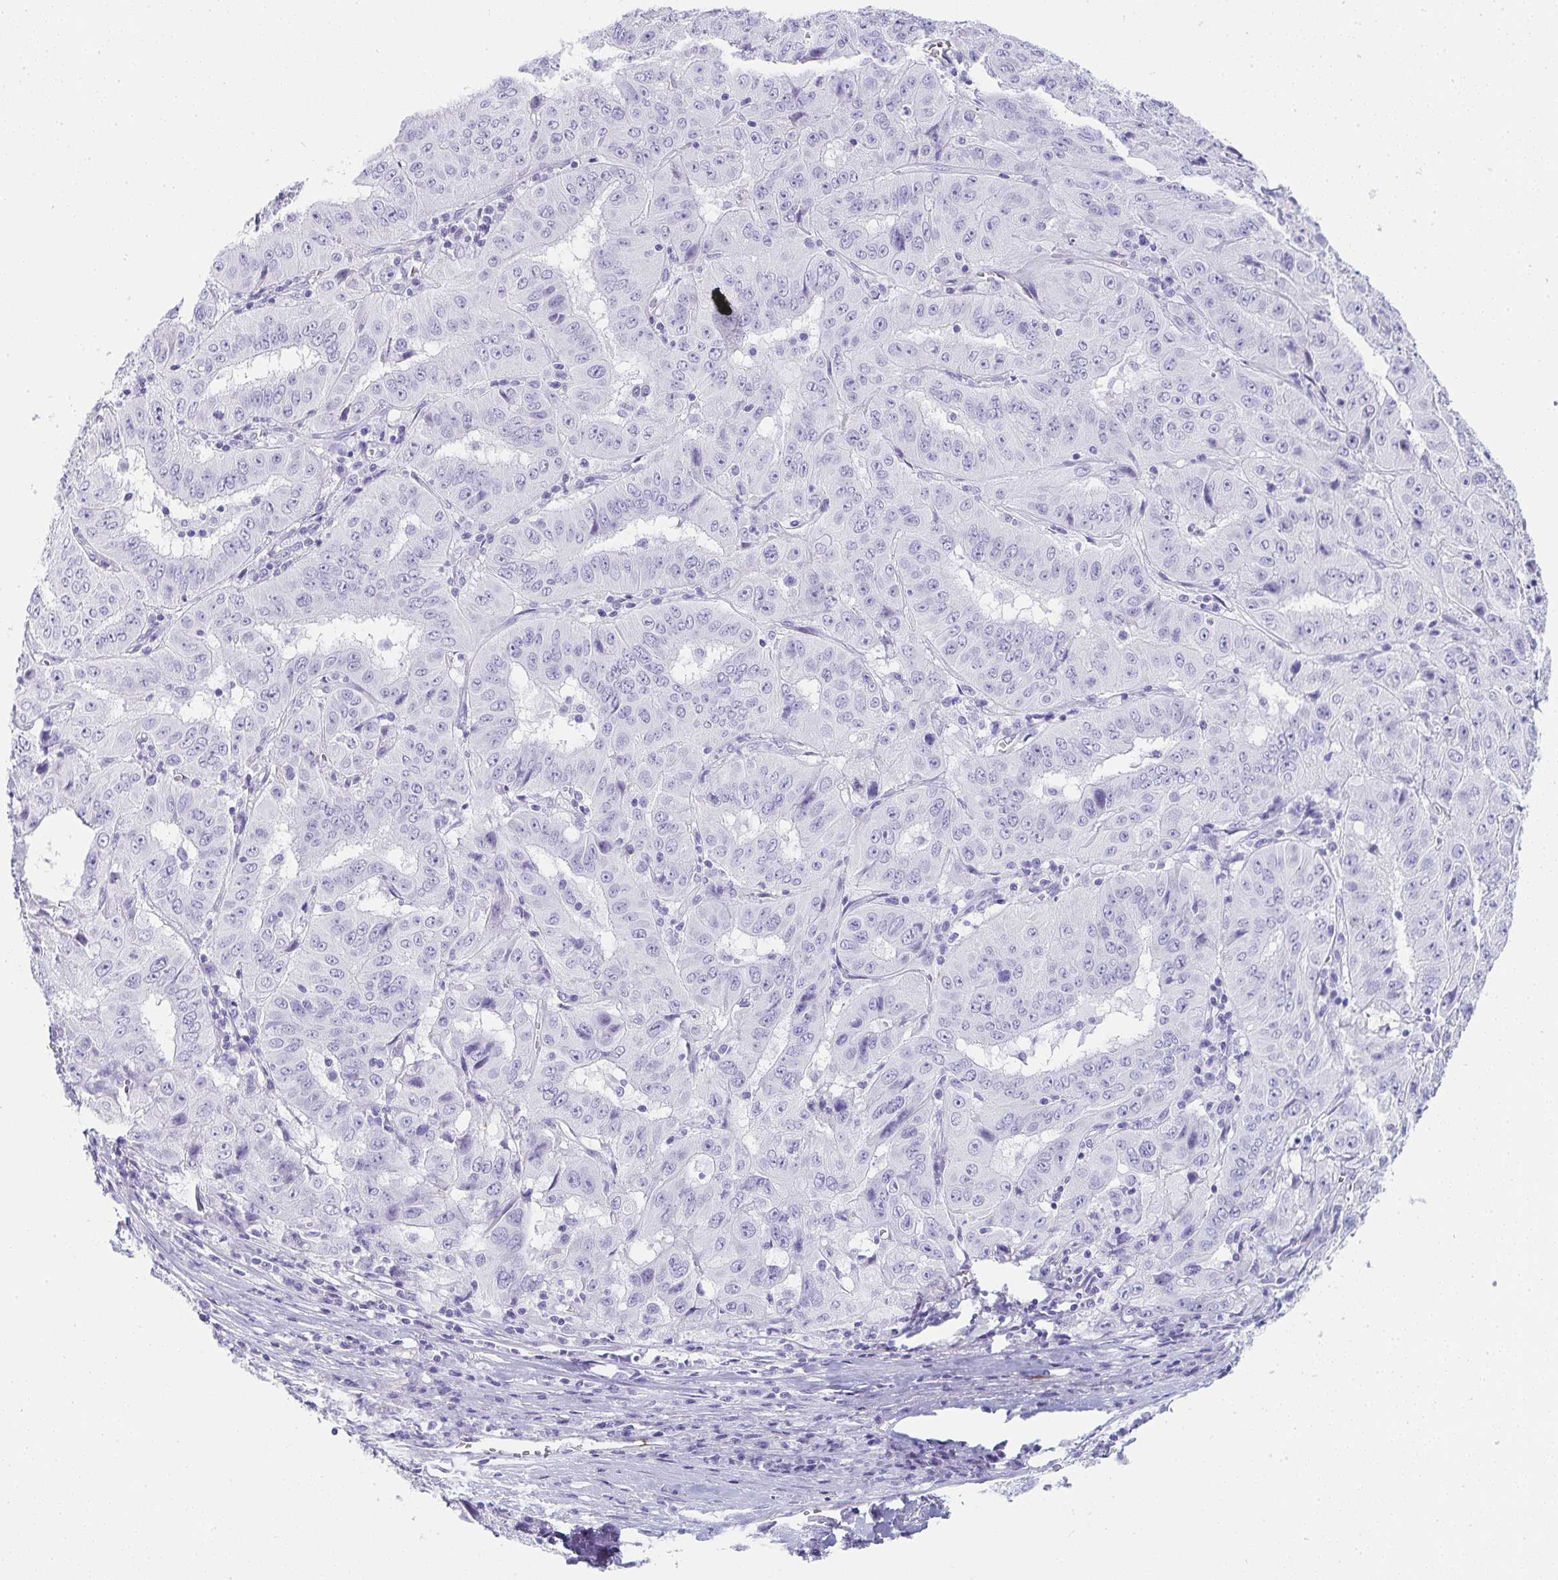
{"staining": {"intensity": "negative", "quantity": "none", "location": "none"}, "tissue": "pancreatic cancer", "cell_type": "Tumor cells", "image_type": "cancer", "snomed": [{"axis": "morphology", "description": "Adenocarcinoma, NOS"}, {"axis": "topography", "description": "Pancreas"}], "caption": "The histopathology image demonstrates no significant staining in tumor cells of pancreatic adenocarcinoma.", "gene": "PRND", "patient": {"sex": "male", "age": 63}}